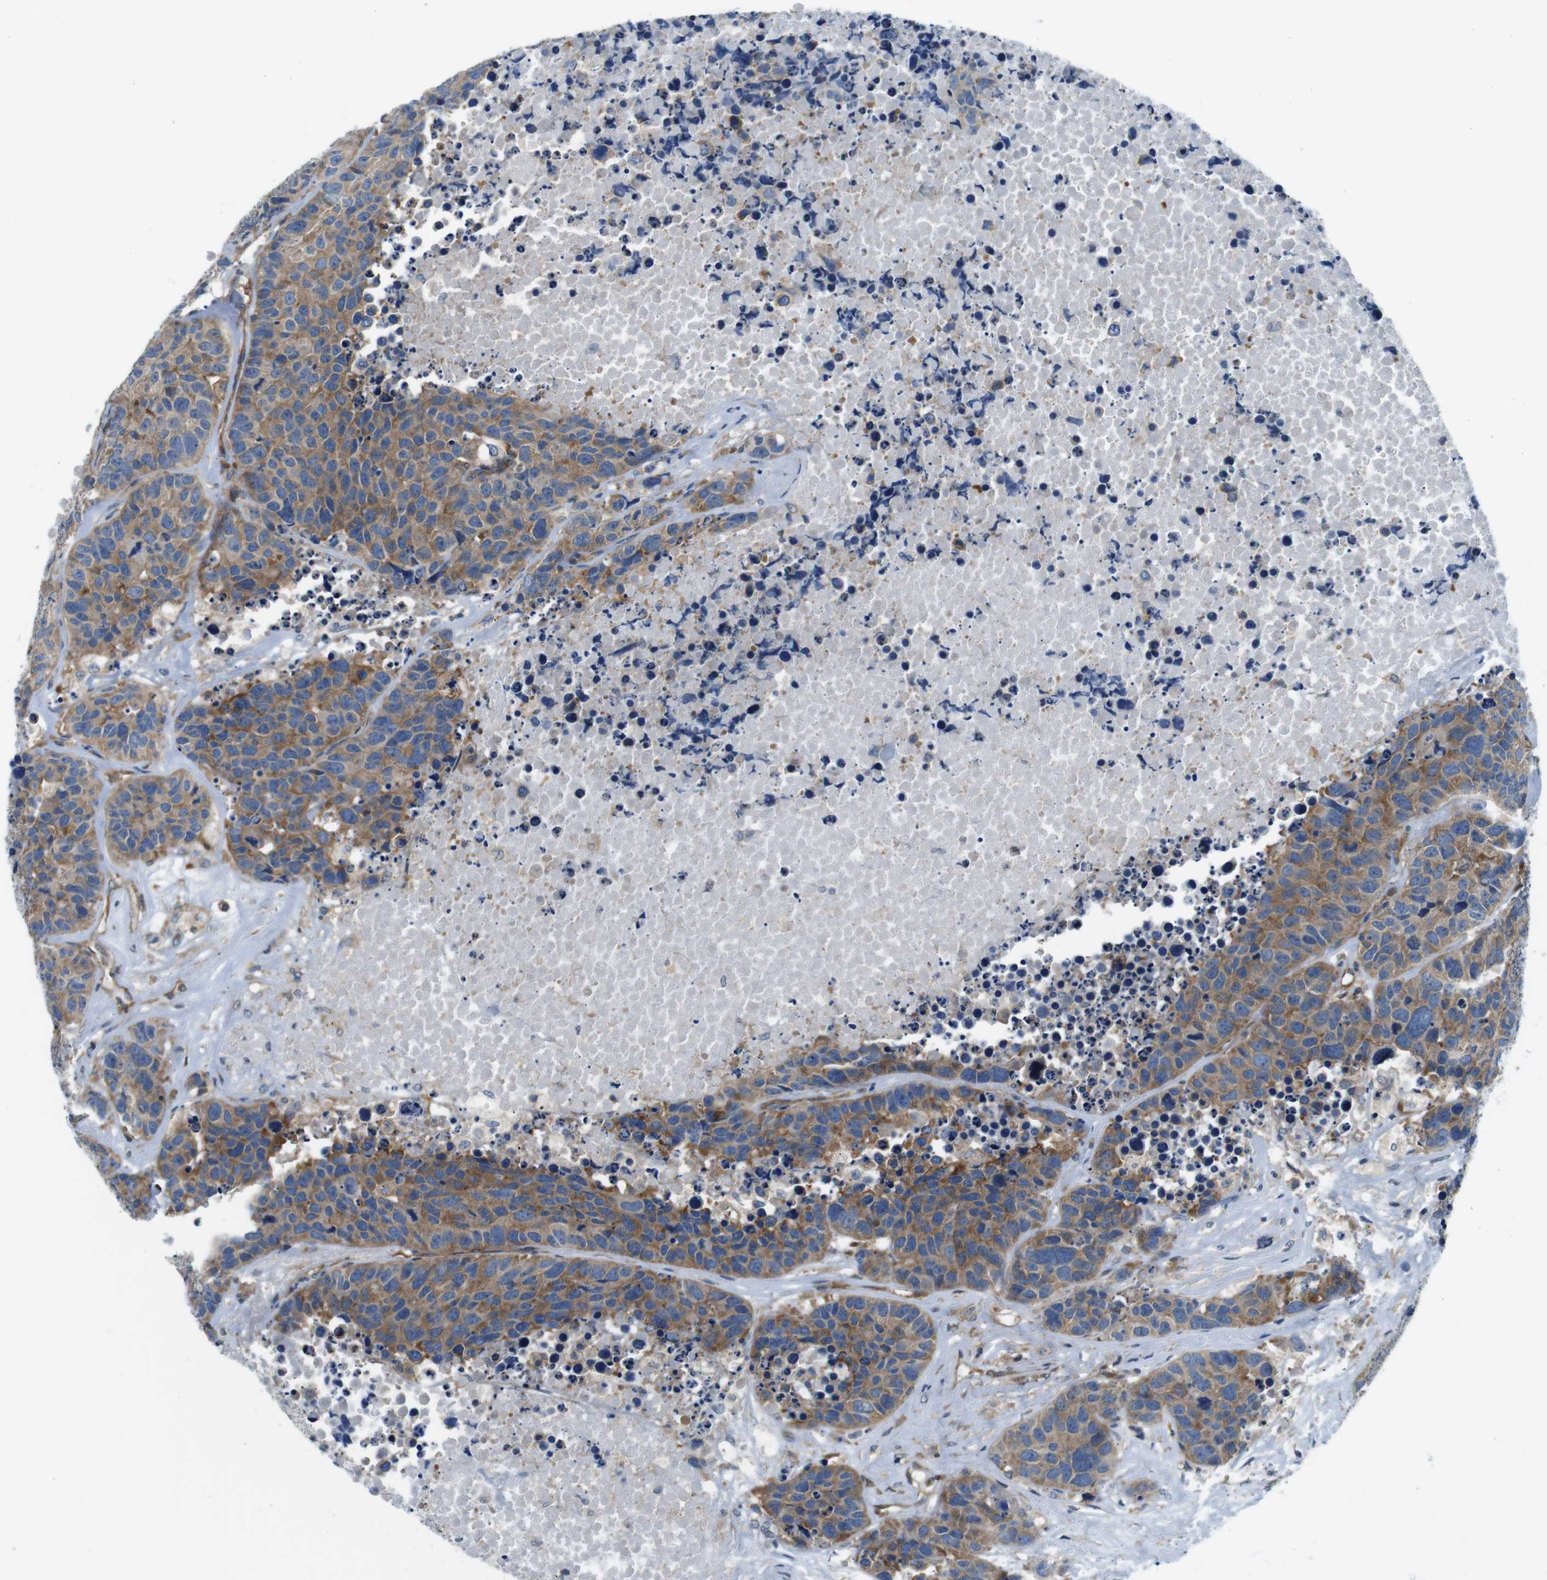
{"staining": {"intensity": "moderate", "quantity": ">75%", "location": "cytoplasmic/membranous"}, "tissue": "carcinoid", "cell_type": "Tumor cells", "image_type": "cancer", "snomed": [{"axis": "morphology", "description": "Carcinoid, malignant, NOS"}, {"axis": "topography", "description": "Lung"}], "caption": "An image of carcinoid stained for a protein exhibits moderate cytoplasmic/membranous brown staining in tumor cells.", "gene": "EIF2B5", "patient": {"sex": "male", "age": 60}}